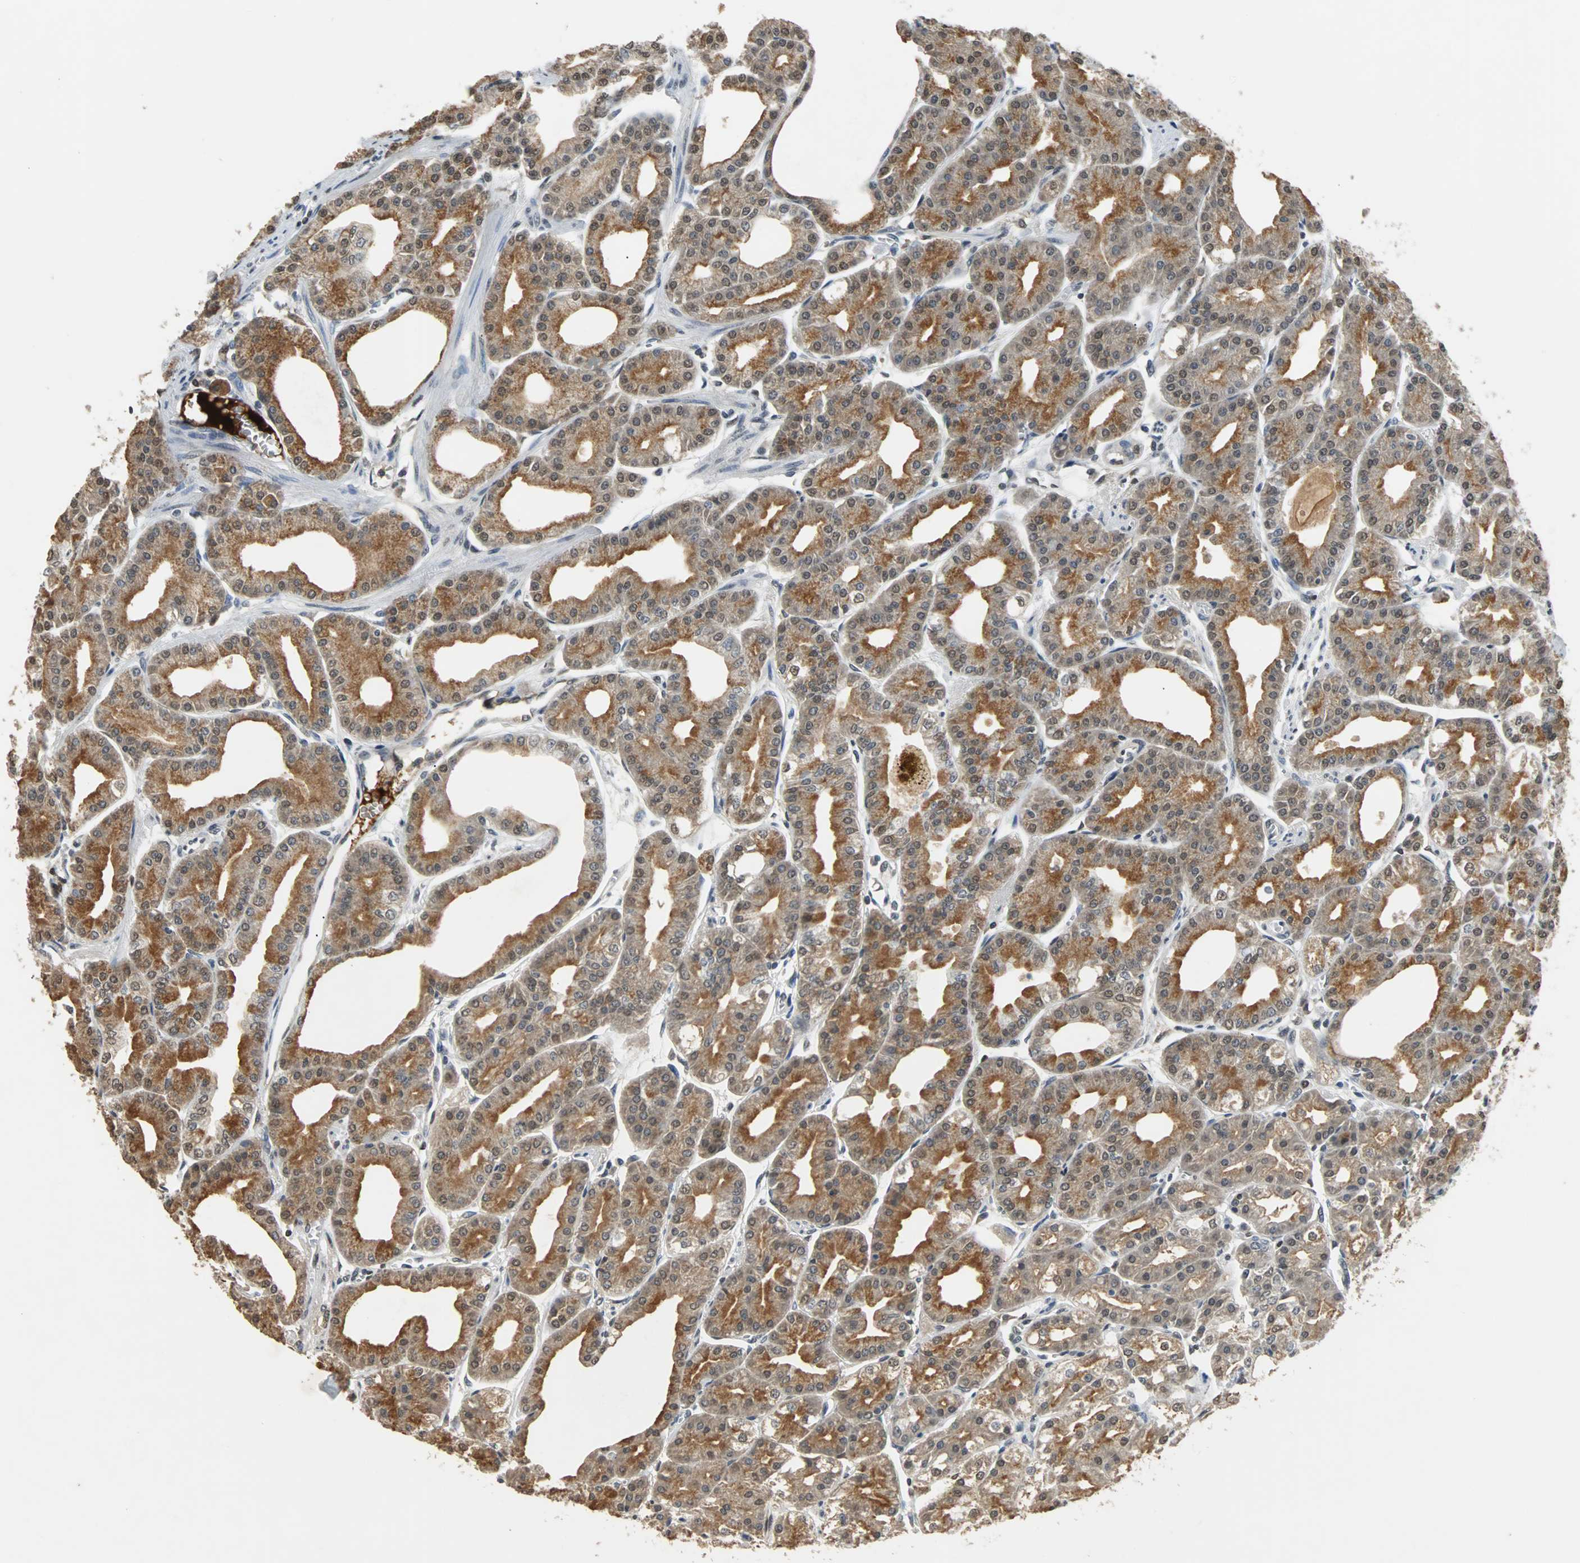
{"staining": {"intensity": "moderate", "quantity": "25%-75%", "location": "cytoplasmic/membranous"}, "tissue": "stomach", "cell_type": "Glandular cells", "image_type": "normal", "snomed": [{"axis": "morphology", "description": "Normal tissue, NOS"}, {"axis": "topography", "description": "Stomach, lower"}], "caption": "A micrograph showing moderate cytoplasmic/membranous expression in about 25%-75% of glandular cells in unremarkable stomach, as visualized by brown immunohistochemical staining.", "gene": "PHC1", "patient": {"sex": "male", "age": 71}}